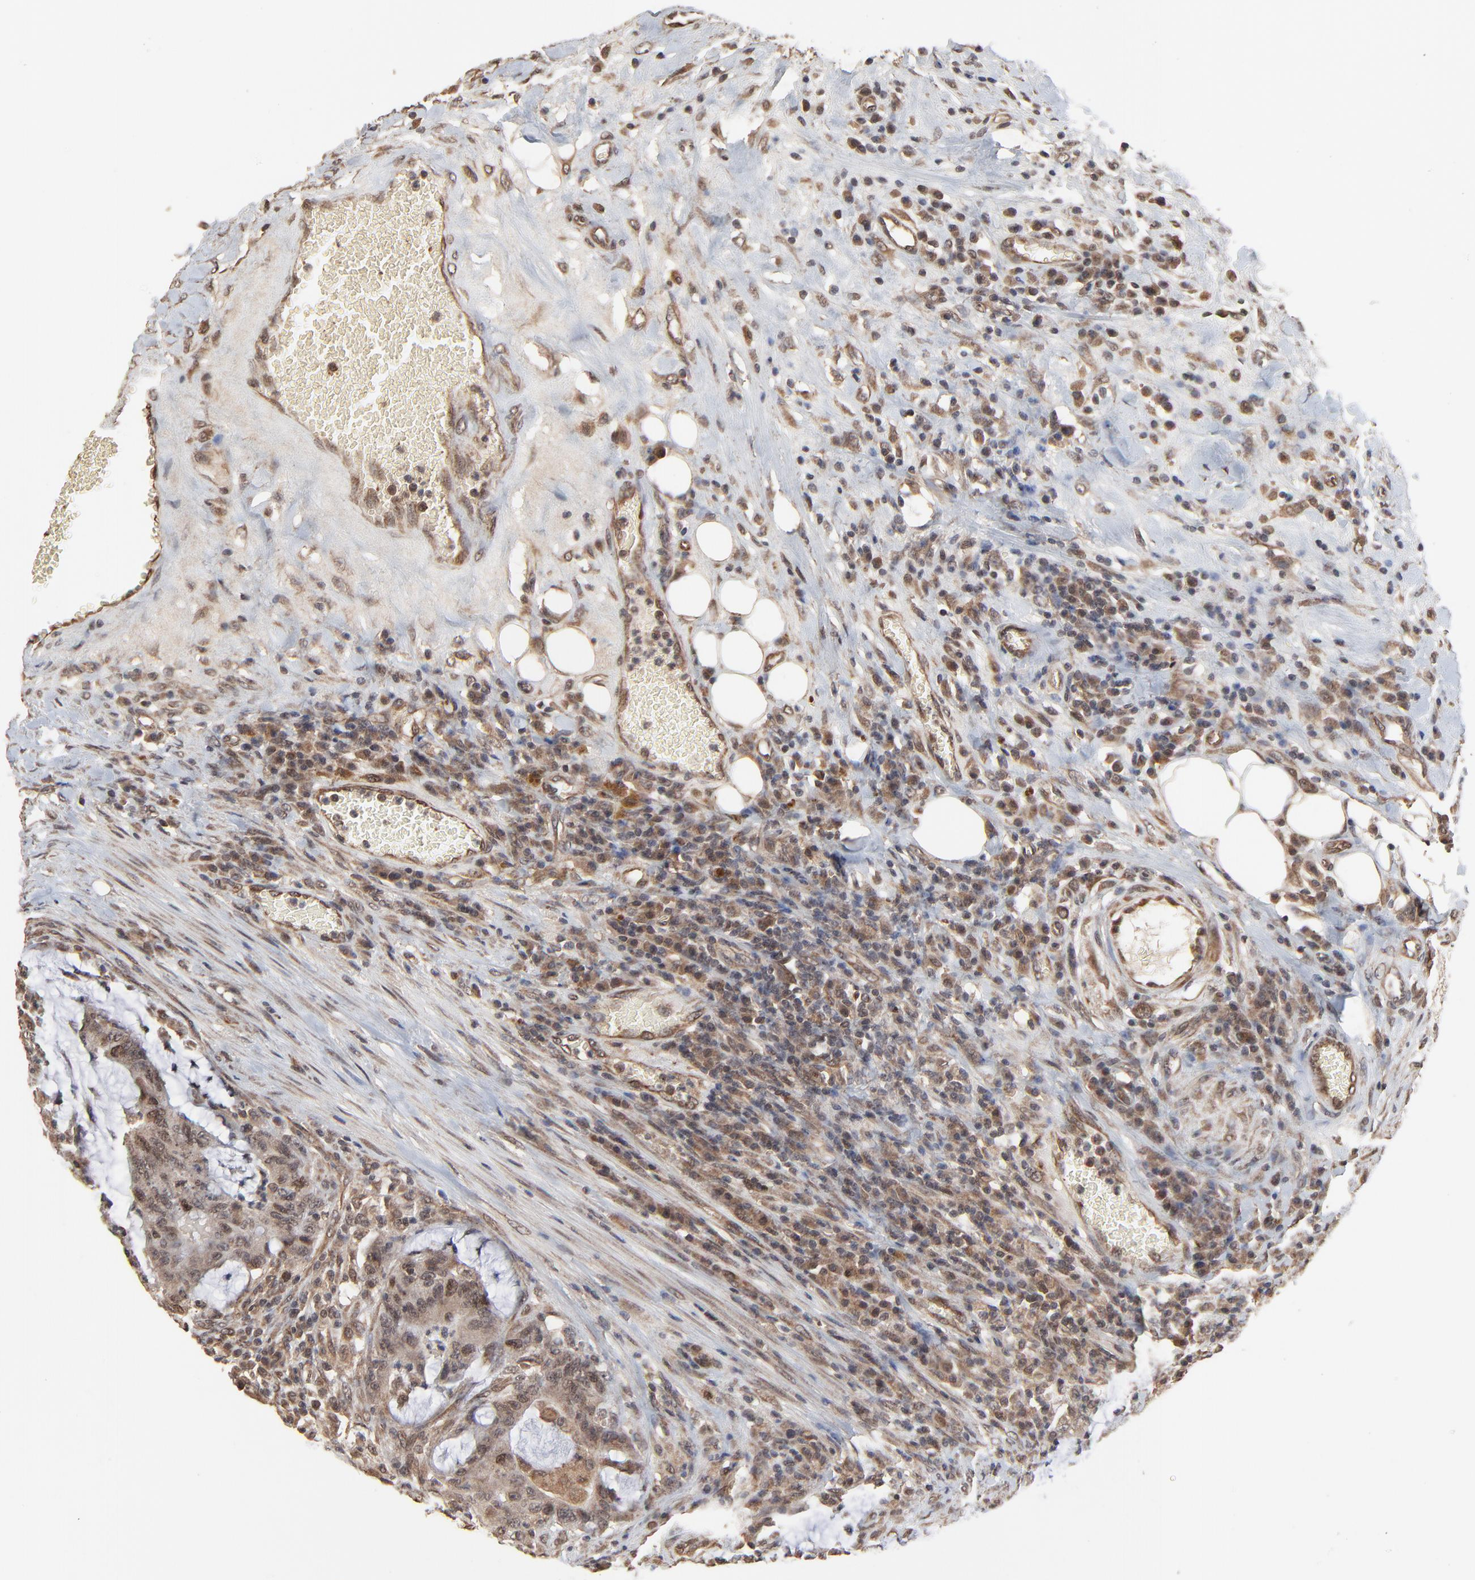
{"staining": {"intensity": "moderate", "quantity": ">75%", "location": "cytoplasmic/membranous,nuclear"}, "tissue": "colorectal cancer", "cell_type": "Tumor cells", "image_type": "cancer", "snomed": [{"axis": "morphology", "description": "Adenocarcinoma, NOS"}, {"axis": "topography", "description": "Colon"}], "caption": "Tumor cells show medium levels of moderate cytoplasmic/membranous and nuclear expression in approximately >75% of cells in colorectal cancer.", "gene": "FAM227A", "patient": {"sex": "male", "age": 54}}